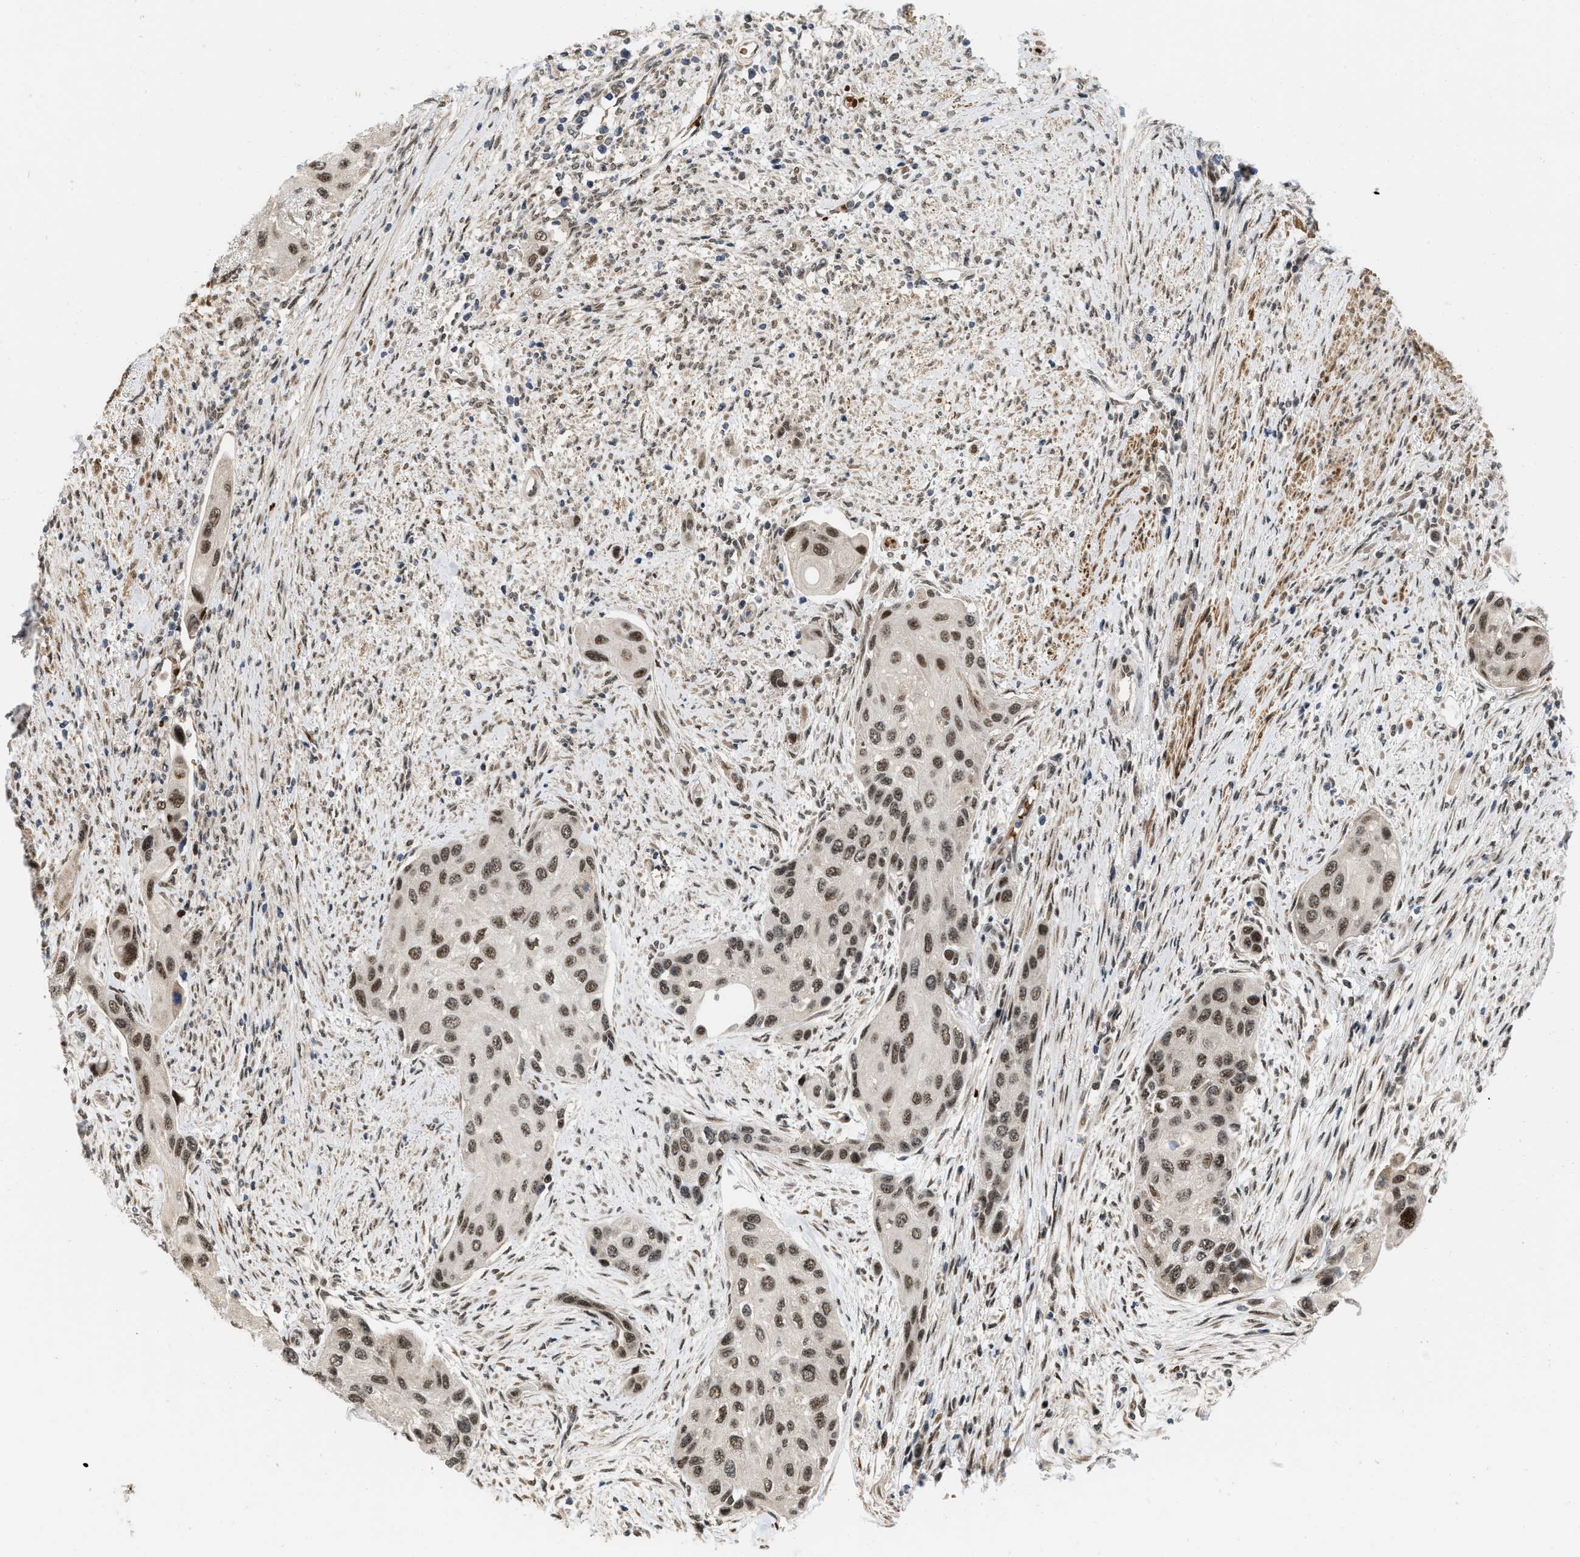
{"staining": {"intensity": "strong", "quantity": ">75%", "location": "nuclear"}, "tissue": "urothelial cancer", "cell_type": "Tumor cells", "image_type": "cancer", "snomed": [{"axis": "morphology", "description": "Urothelial carcinoma, High grade"}, {"axis": "topography", "description": "Urinary bladder"}], "caption": "Human high-grade urothelial carcinoma stained for a protein (brown) displays strong nuclear positive staining in about >75% of tumor cells.", "gene": "ANKRD11", "patient": {"sex": "female", "age": 56}}